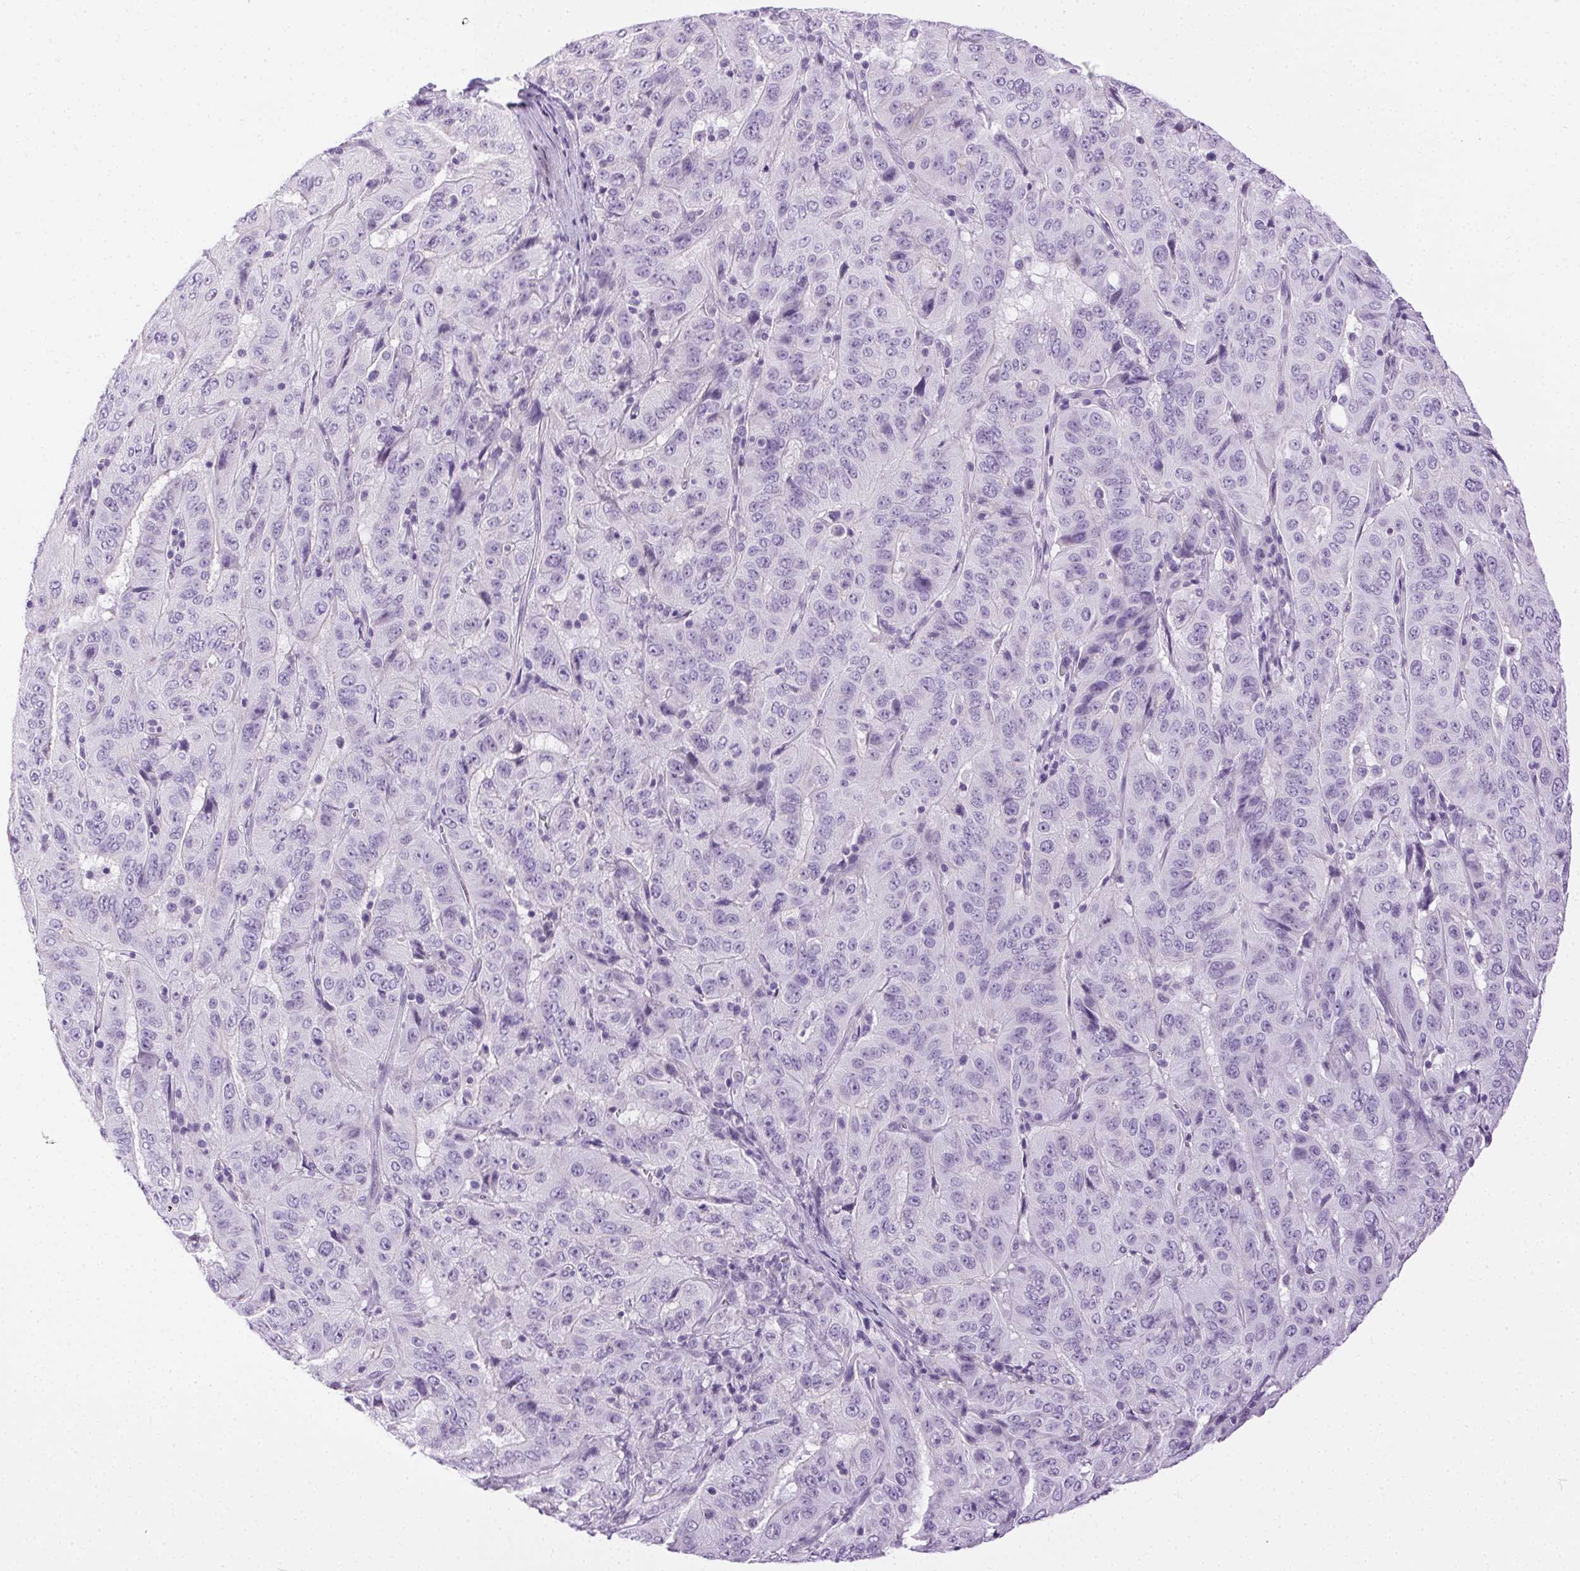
{"staining": {"intensity": "negative", "quantity": "none", "location": "none"}, "tissue": "pancreatic cancer", "cell_type": "Tumor cells", "image_type": "cancer", "snomed": [{"axis": "morphology", "description": "Adenocarcinoma, NOS"}, {"axis": "topography", "description": "Pancreas"}], "caption": "The histopathology image reveals no significant positivity in tumor cells of adenocarcinoma (pancreatic).", "gene": "C20orf85", "patient": {"sex": "male", "age": 63}}